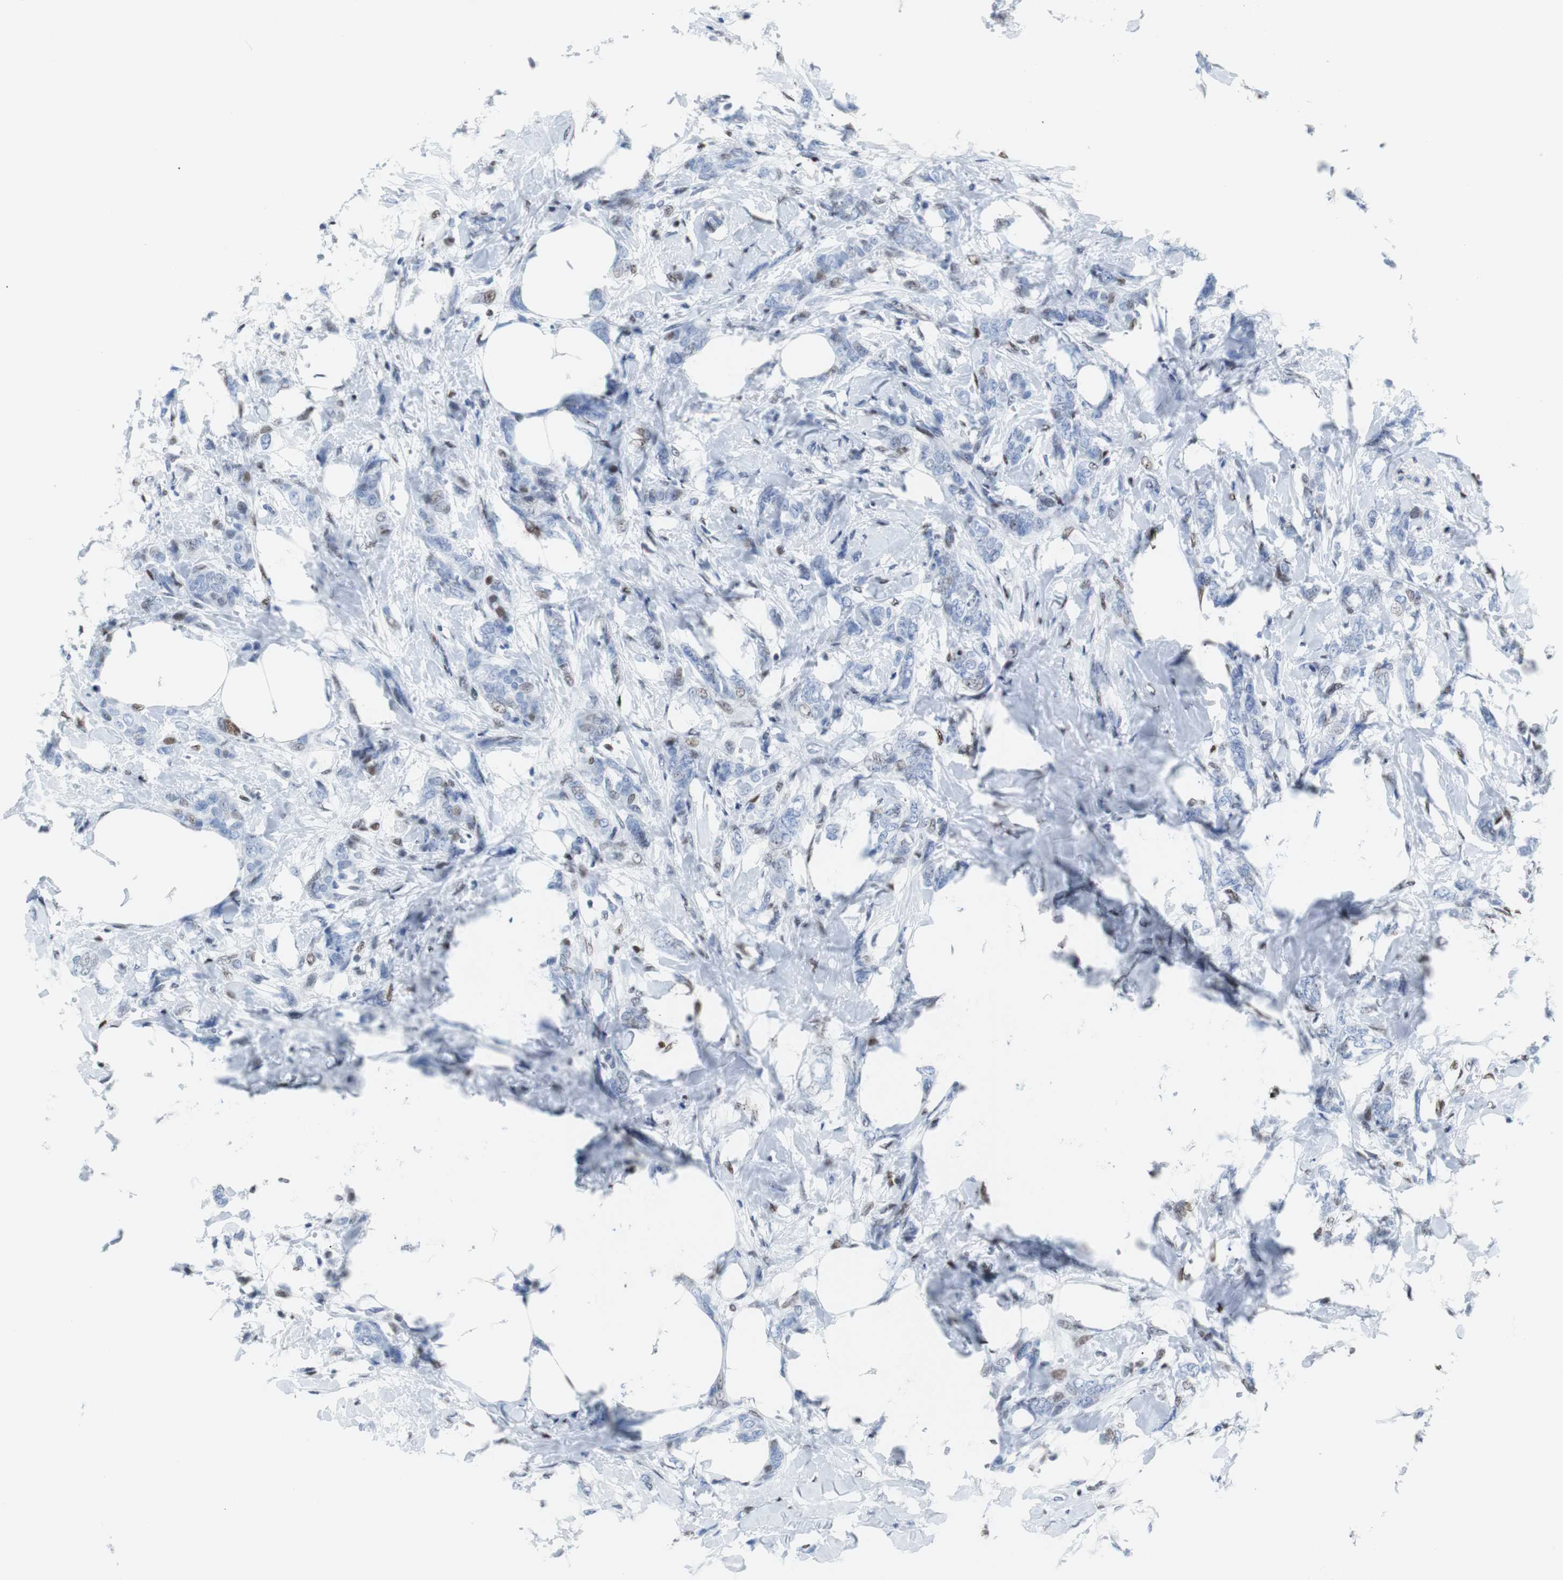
{"staining": {"intensity": "weak", "quantity": "25%-75%", "location": "nuclear"}, "tissue": "breast cancer", "cell_type": "Tumor cells", "image_type": "cancer", "snomed": [{"axis": "morphology", "description": "Lobular carcinoma, in situ"}, {"axis": "morphology", "description": "Lobular carcinoma"}, {"axis": "topography", "description": "Breast"}], "caption": "Breast cancer stained with DAB IHC shows low levels of weak nuclear staining in about 25%-75% of tumor cells.", "gene": "JUN", "patient": {"sex": "female", "age": 41}}